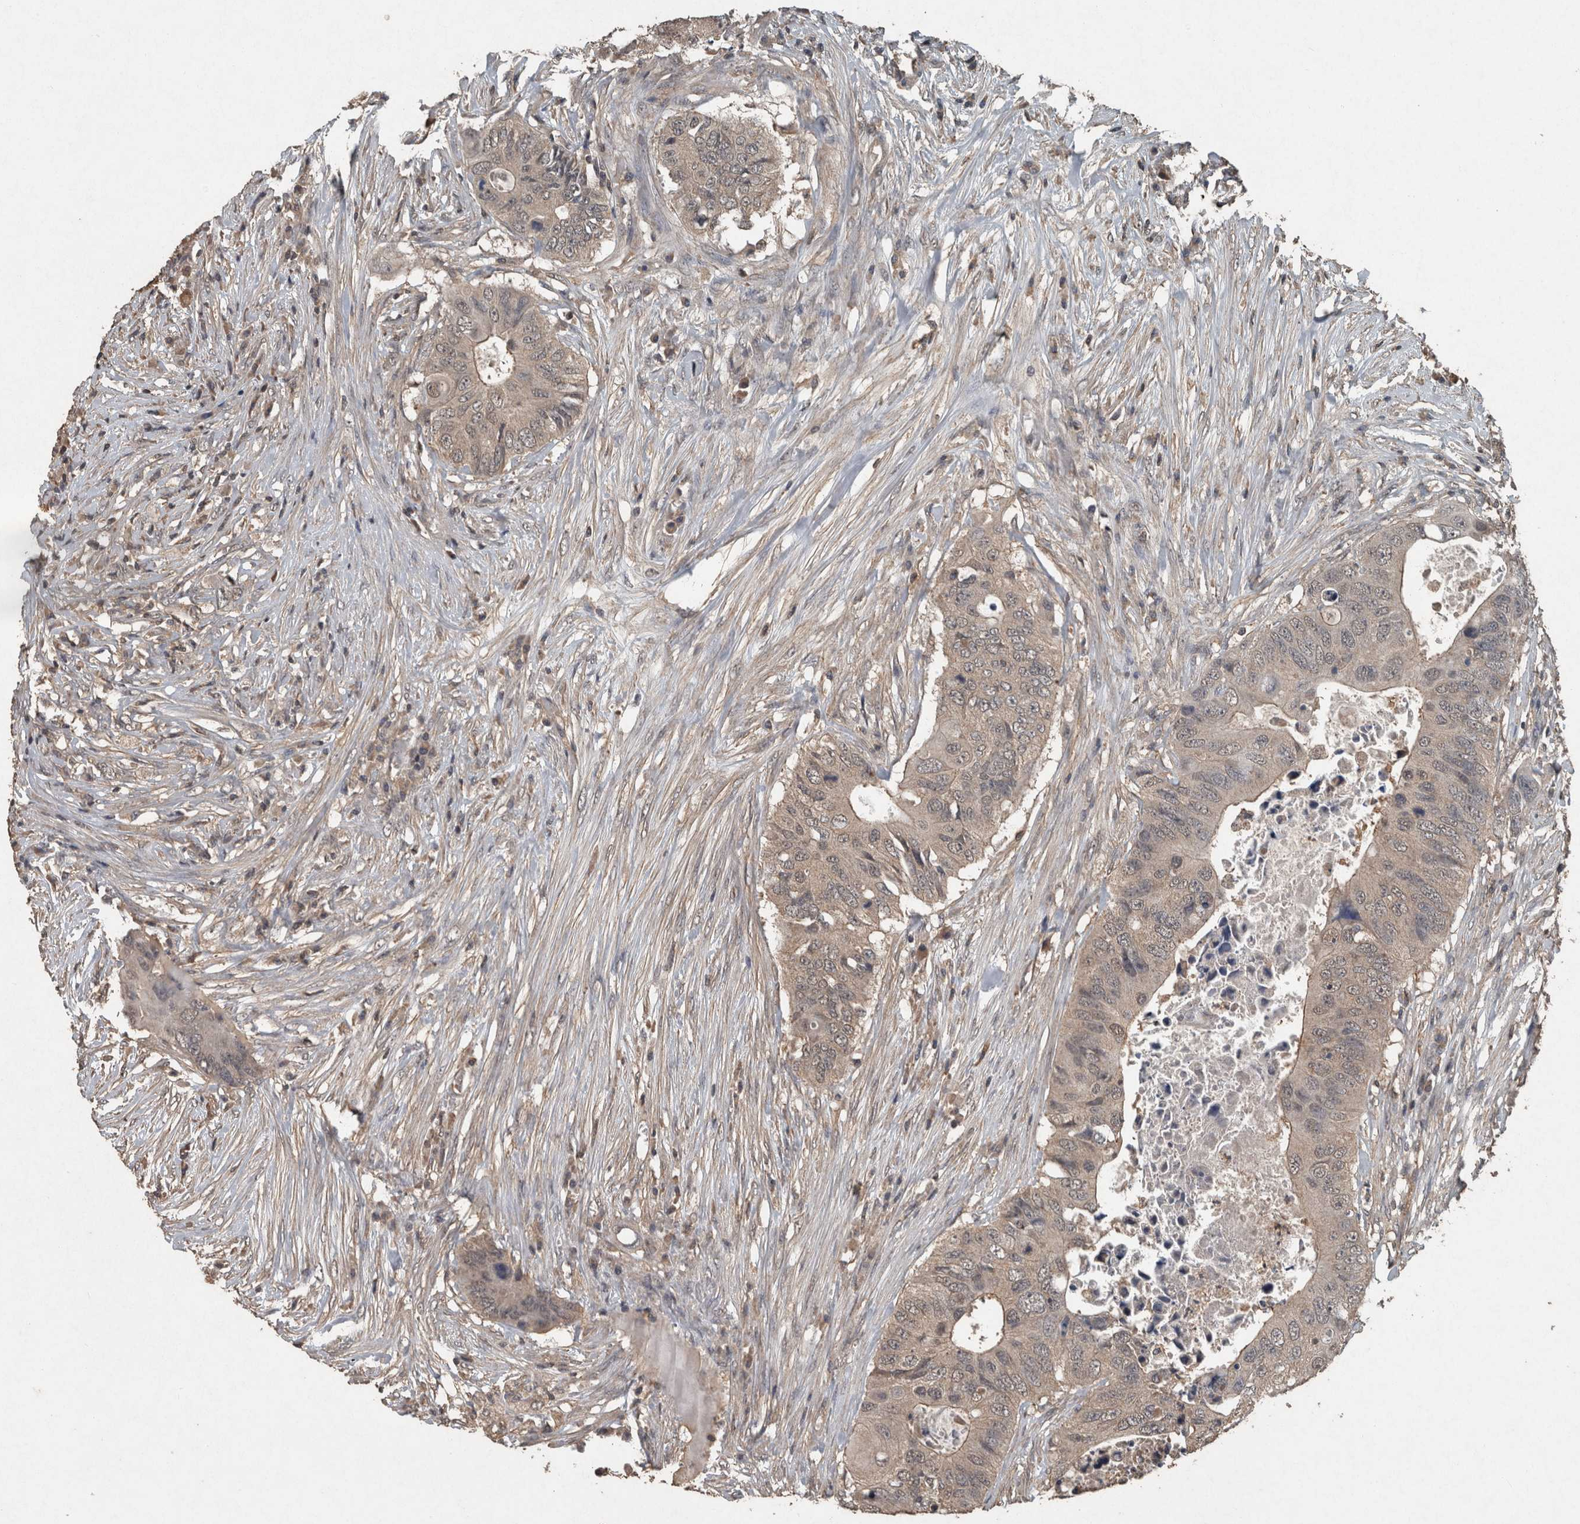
{"staining": {"intensity": "weak", "quantity": ">75%", "location": "cytoplasmic/membranous,nuclear"}, "tissue": "colorectal cancer", "cell_type": "Tumor cells", "image_type": "cancer", "snomed": [{"axis": "morphology", "description": "Adenocarcinoma, NOS"}, {"axis": "topography", "description": "Colon"}], "caption": "High-power microscopy captured an immunohistochemistry (IHC) image of adenocarcinoma (colorectal), revealing weak cytoplasmic/membranous and nuclear positivity in about >75% of tumor cells.", "gene": "FGFRL1", "patient": {"sex": "male", "age": 71}}